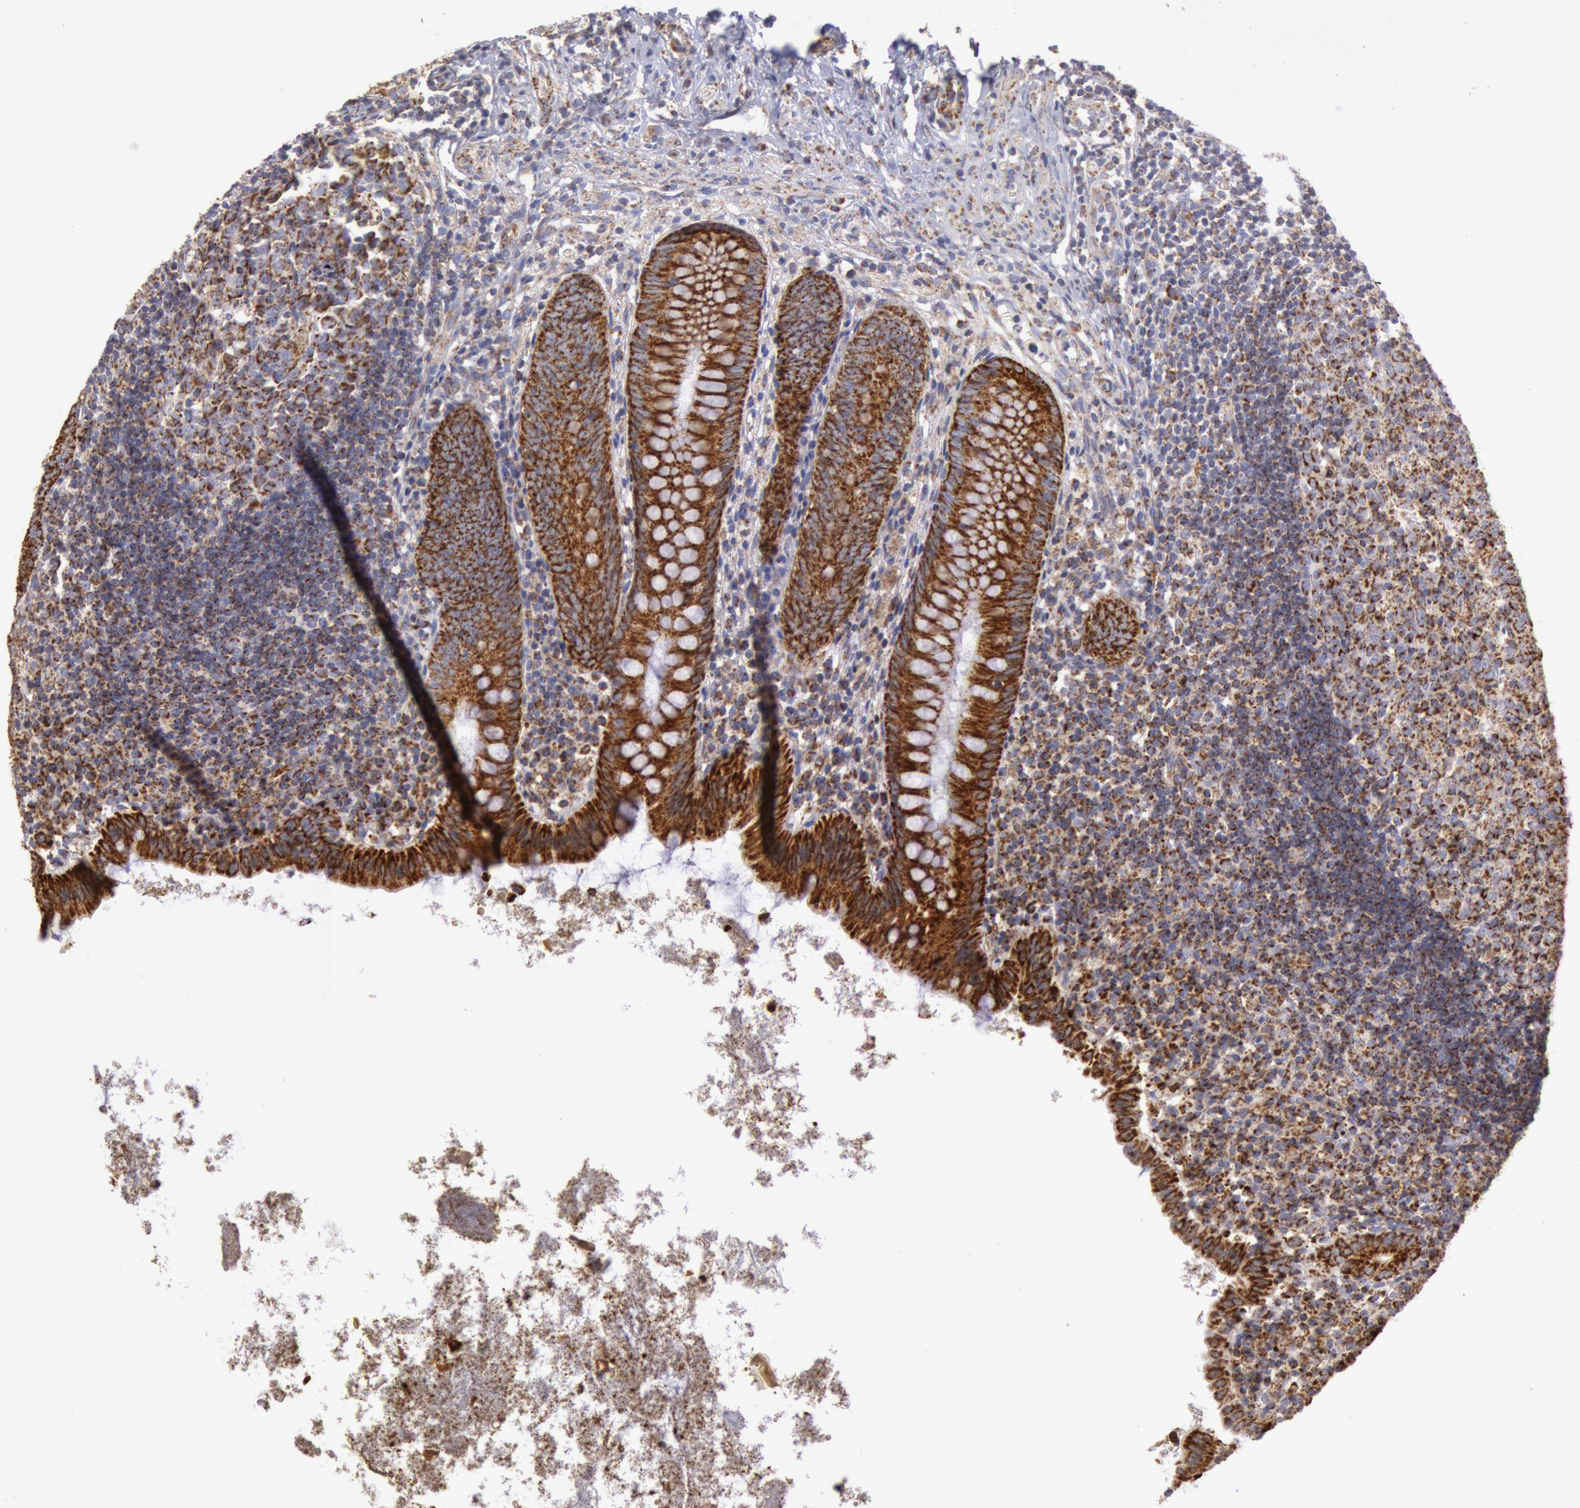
{"staining": {"intensity": "strong", "quantity": ">75%", "location": "cytoplasmic/membranous"}, "tissue": "appendix", "cell_type": "Glandular cells", "image_type": "normal", "snomed": [{"axis": "morphology", "description": "Normal tissue, NOS"}, {"axis": "topography", "description": "Appendix"}], "caption": "Protein analysis of unremarkable appendix displays strong cytoplasmic/membranous staining in approximately >75% of glandular cells.", "gene": "CYC1", "patient": {"sex": "female", "age": 9}}